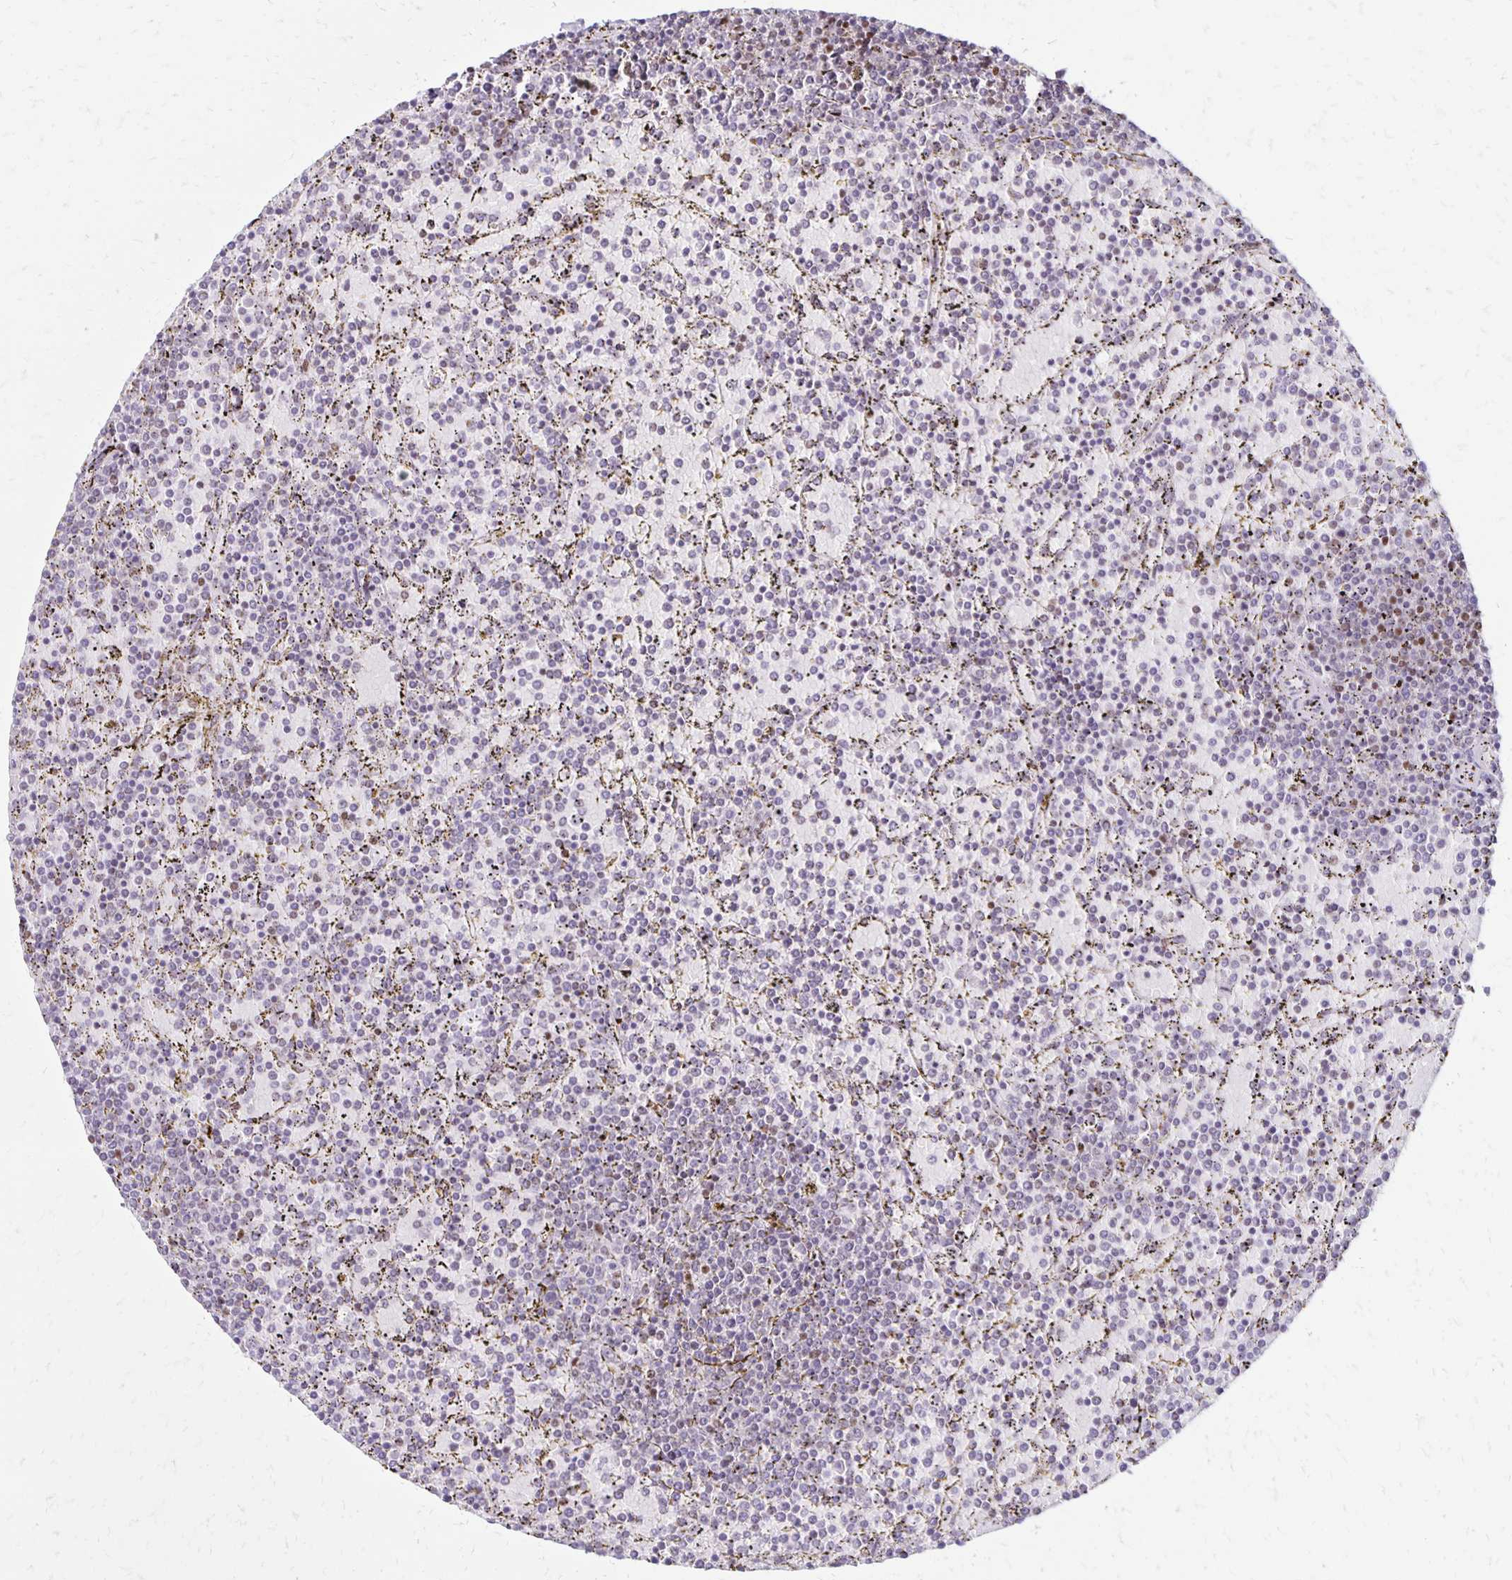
{"staining": {"intensity": "negative", "quantity": "none", "location": "none"}, "tissue": "lymphoma", "cell_type": "Tumor cells", "image_type": "cancer", "snomed": [{"axis": "morphology", "description": "Malignant lymphoma, non-Hodgkin's type, Low grade"}, {"axis": "topography", "description": "Spleen"}], "caption": "Lymphoma was stained to show a protein in brown. There is no significant expression in tumor cells.", "gene": "DDB2", "patient": {"sex": "female", "age": 77}}